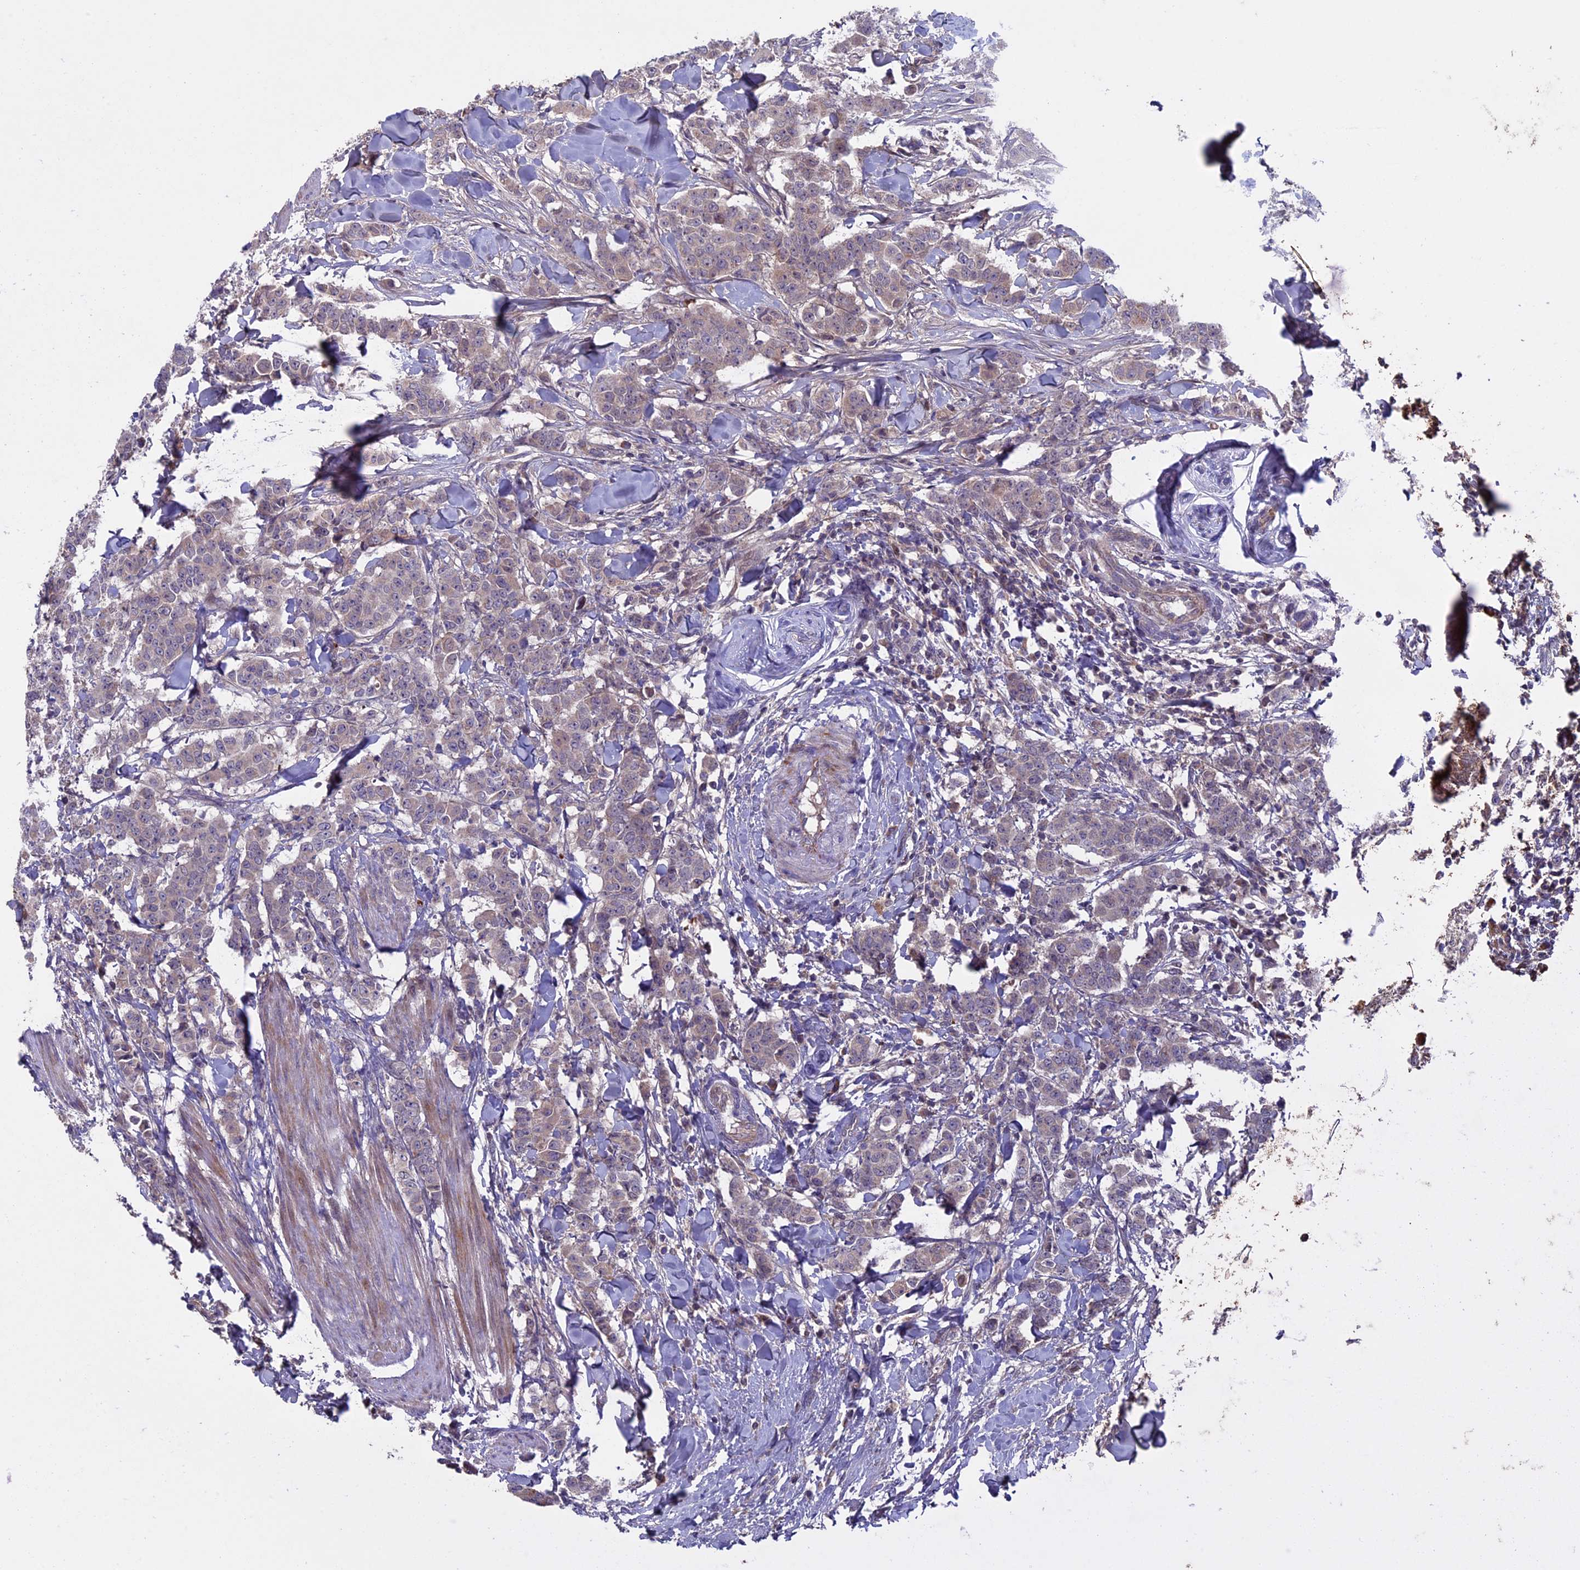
{"staining": {"intensity": "weak", "quantity": "<25%", "location": "cytoplasmic/membranous"}, "tissue": "breast cancer", "cell_type": "Tumor cells", "image_type": "cancer", "snomed": [{"axis": "morphology", "description": "Duct carcinoma"}, {"axis": "topography", "description": "Breast"}], "caption": "This is an IHC image of human breast cancer. There is no expression in tumor cells.", "gene": "RCCD1", "patient": {"sex": "female", "age": 40}}